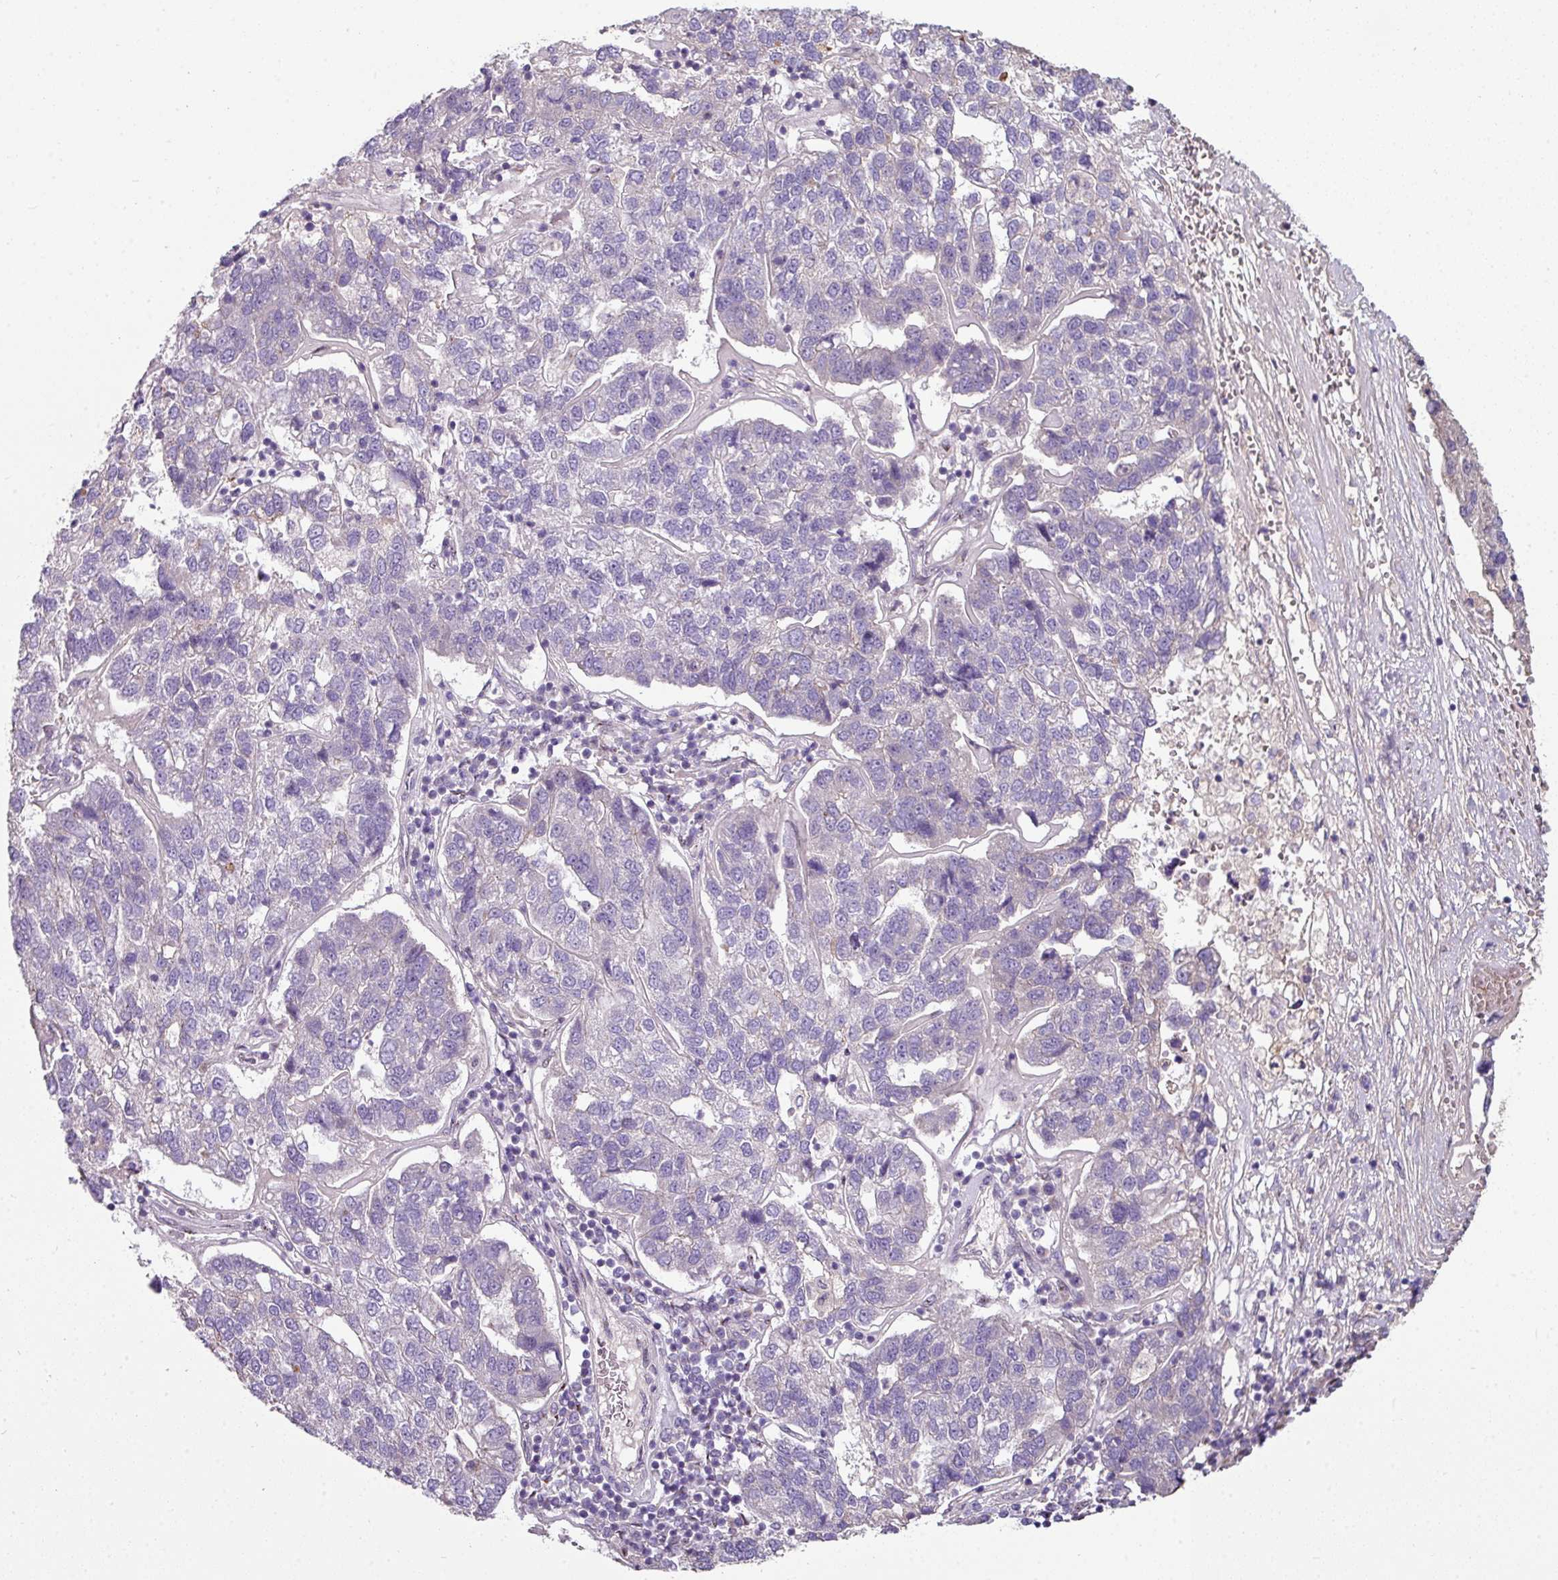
{"staining": {"intensity": "negative", "quantity": "none", "location": "none"}, "tissue": "pancreatic cancer", "cell_type": "Tumor cells", "image_type": "cancer", "snomed": [{"axis": "morphology", "description": "Adenocarcinoma, NOS"}, {"axis": "topography", "description": "Pancreas"}], "caption": "Immunohistochemical staining of pancreatic adenocarcinoma demonstrates no significant positivity in tumor cells.", "gene": "LRRC9", "patient": {"sex": "female", "age": 61}}